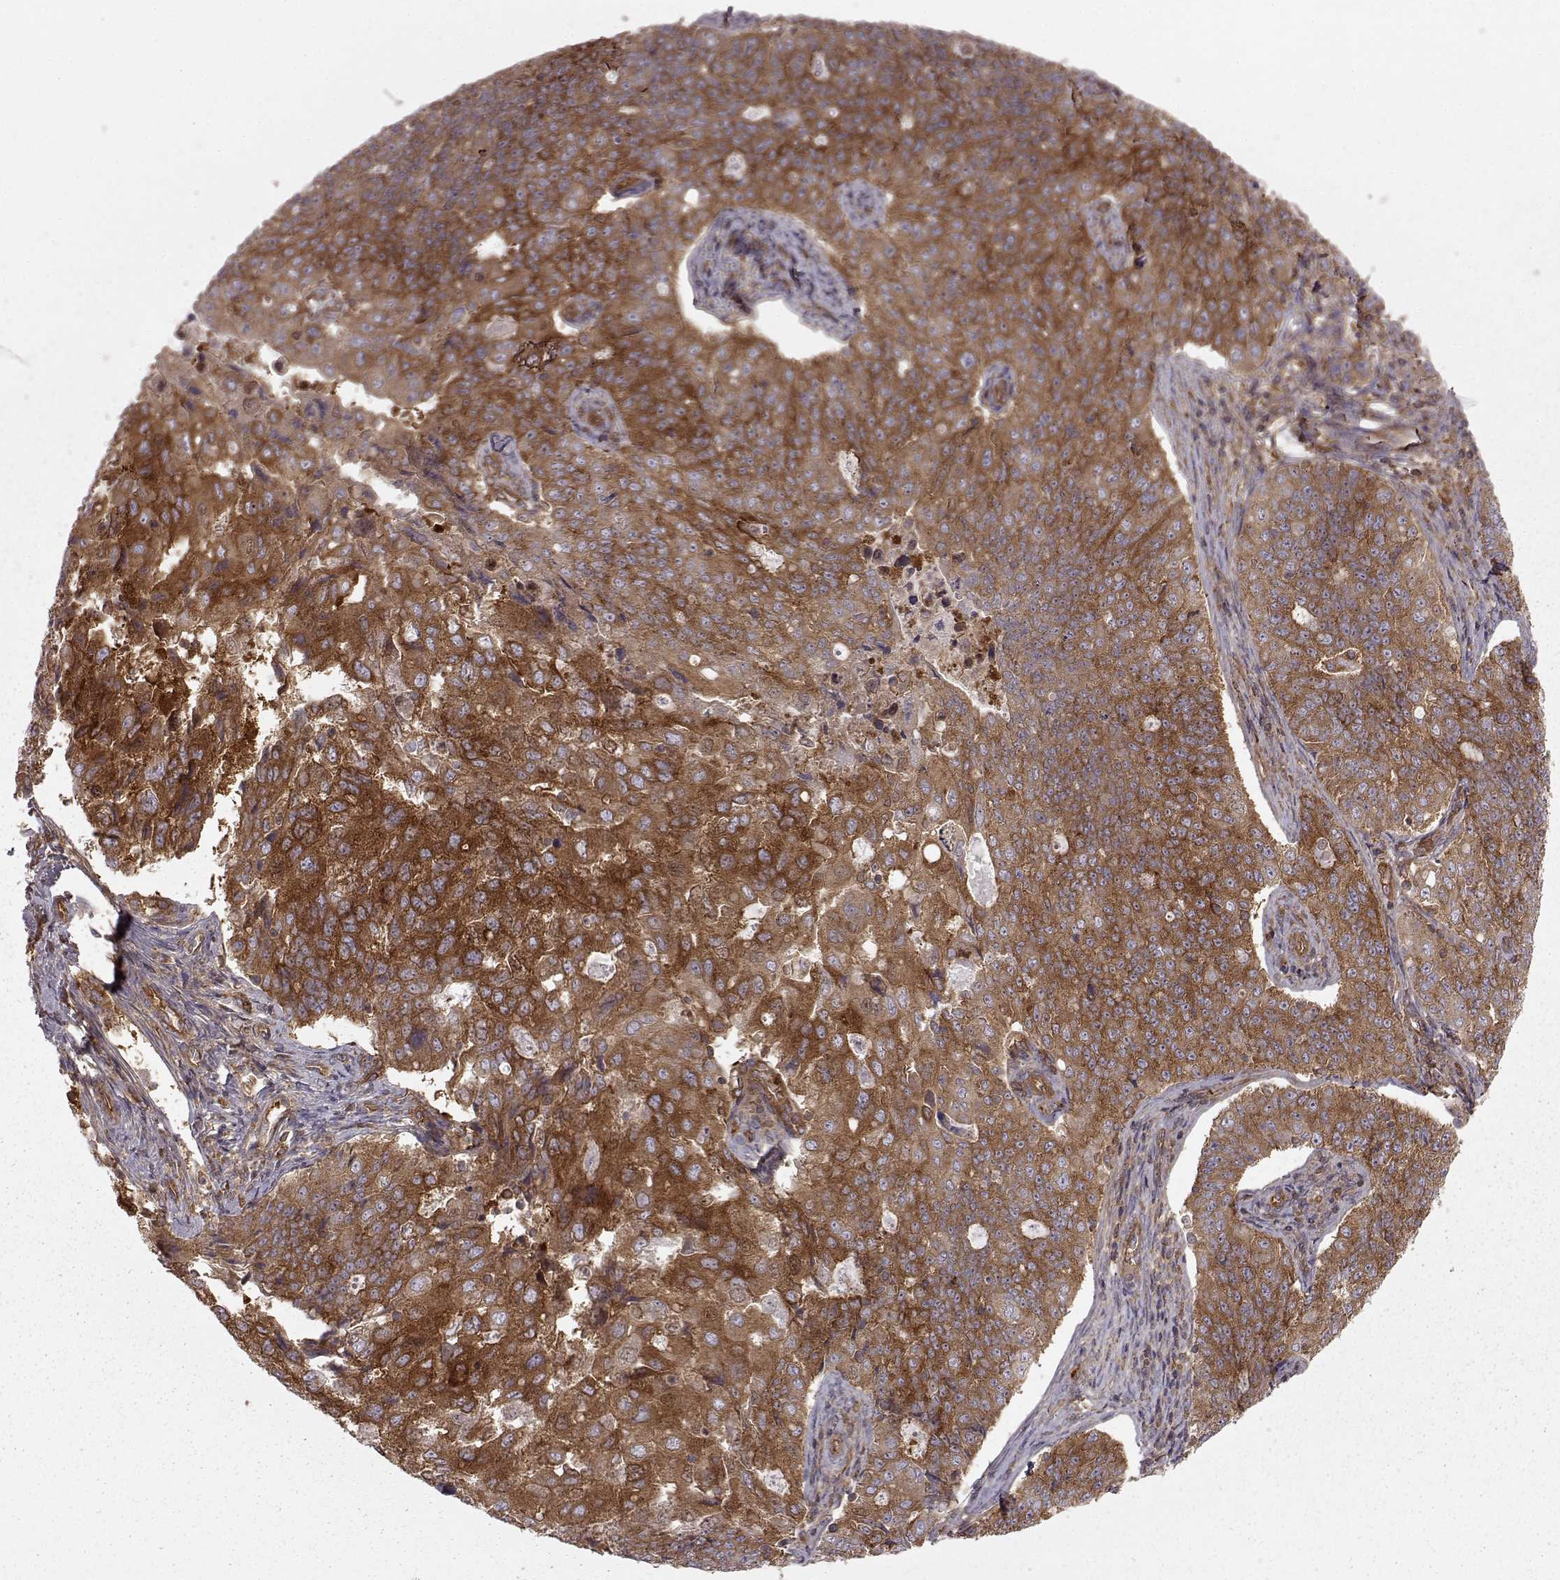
{"staining": {"intensity": "strong", "quantity": "25%-75%", "location": "cytoplasmic/membranous"}, "tissue": "endometrial cancer", "cell_type": "Tumor cells", "image_type": "cancer", "snomed": [{"axis": "morphology", "description": "Adenocarcinoma, NOS"}, {"axis": "topography", "description": "Endometrium"}], "caption": "IHC image of endometrial cancer (adenocarcinoma) stained for a protein (brown), which exhibits high levels of strong cytoplasmic/membranous positivity in about 25%-75% of tumor cells.", "gene": "RABGAP1", "patient": {"sex": "female", "age": 43}}